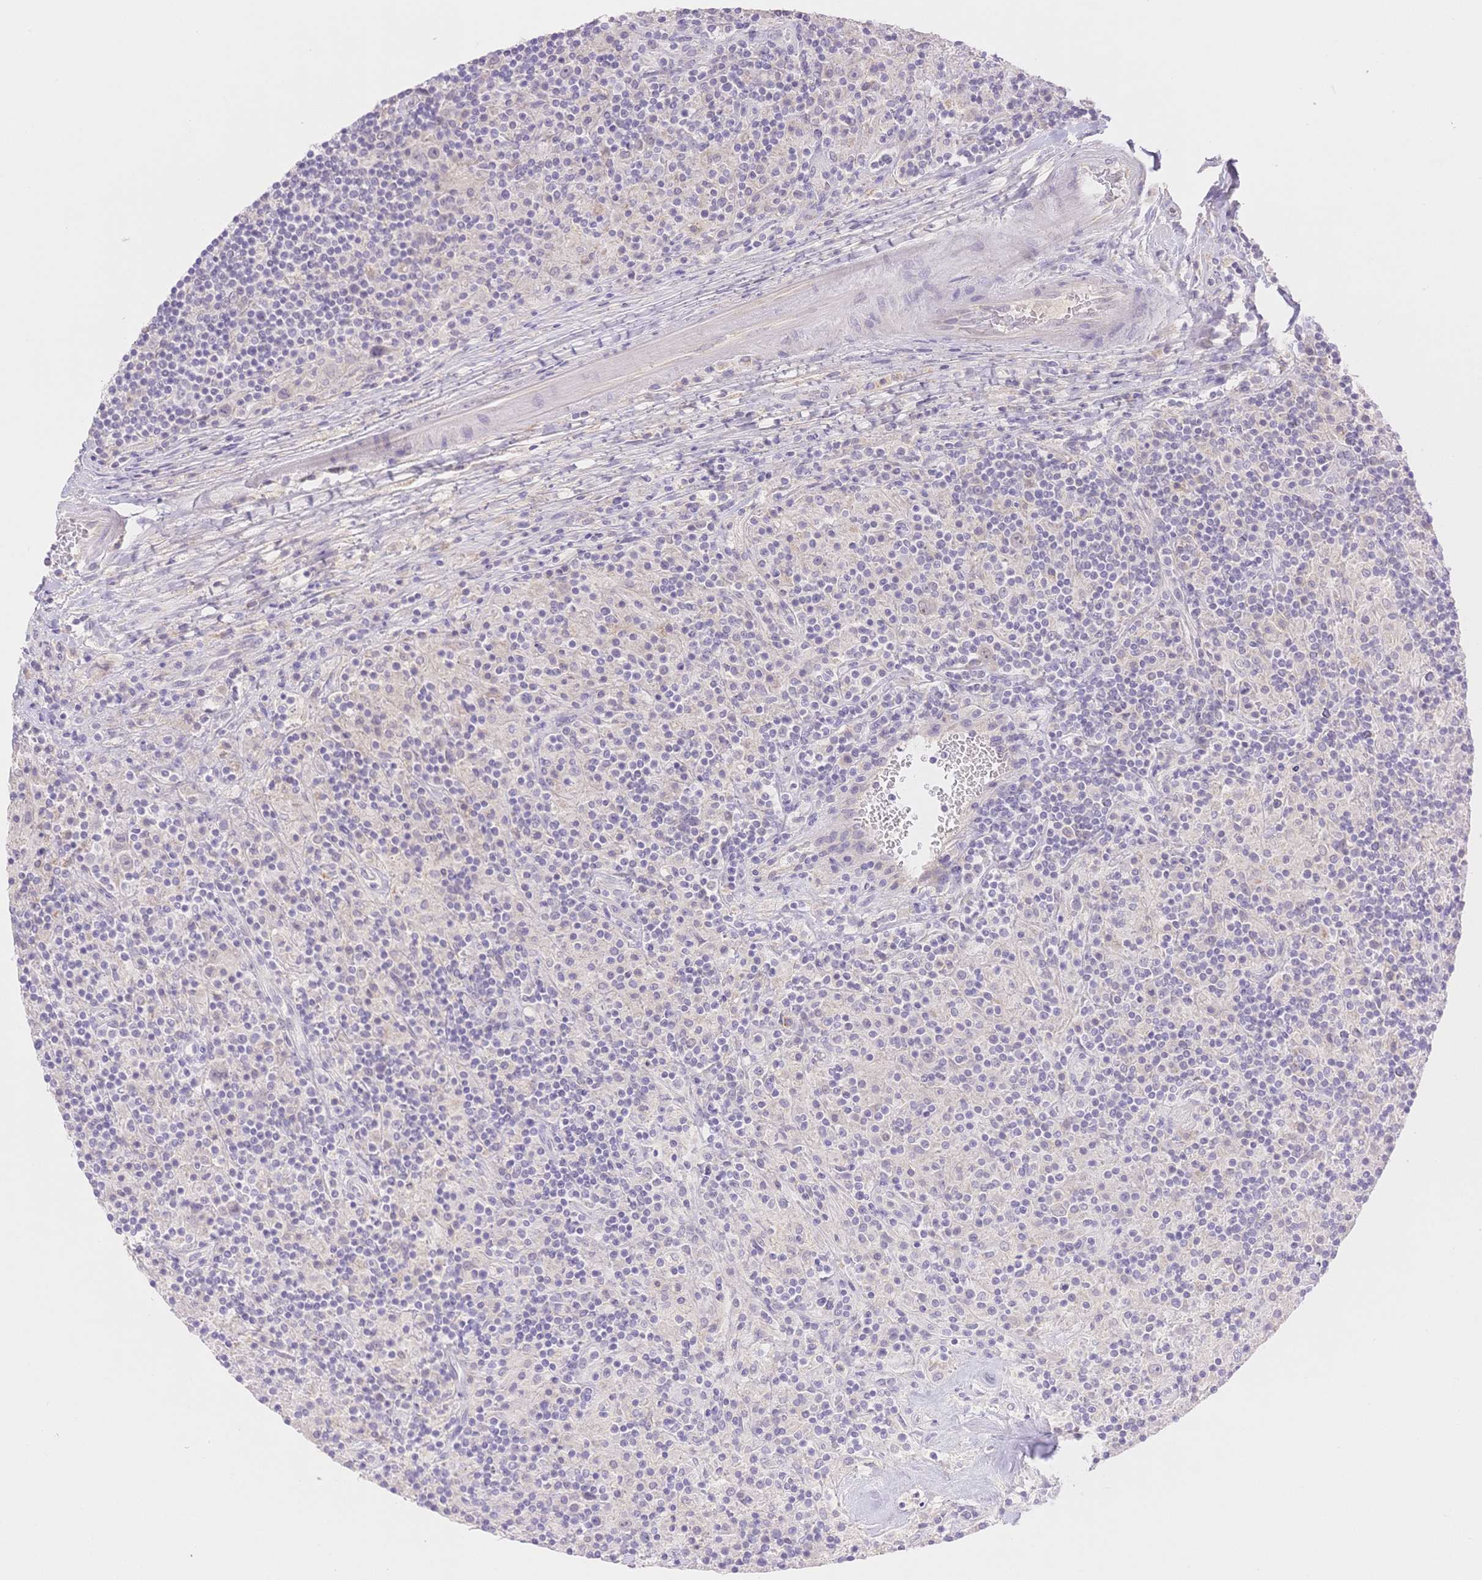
{"staining": {"intensity": "negative", "quantity": "none", "location": "none"}, "tissue": "lymphoma", "cell_type": "Tumor cells", "image_type": "cancer", "snomed": [{"axis": "morphology", "description": "Hodgkin's disease, NOS"}, {"axis": "topography", "description": "Lymph node"}], "caption": "High magnification brightfield microscopy of lymphoma stained with DAB (brown) and counterstained with hematoxylin (blue): tumor cells show no significant positivity. (Stains: DAB (3,3'-diaminobenzidine) IHC with hematoxylin counter stain, Microscopy: brightfield microscopy at high magnification).", "gene": "WDR54", "patient": {"sex": "male", "age": 70}}